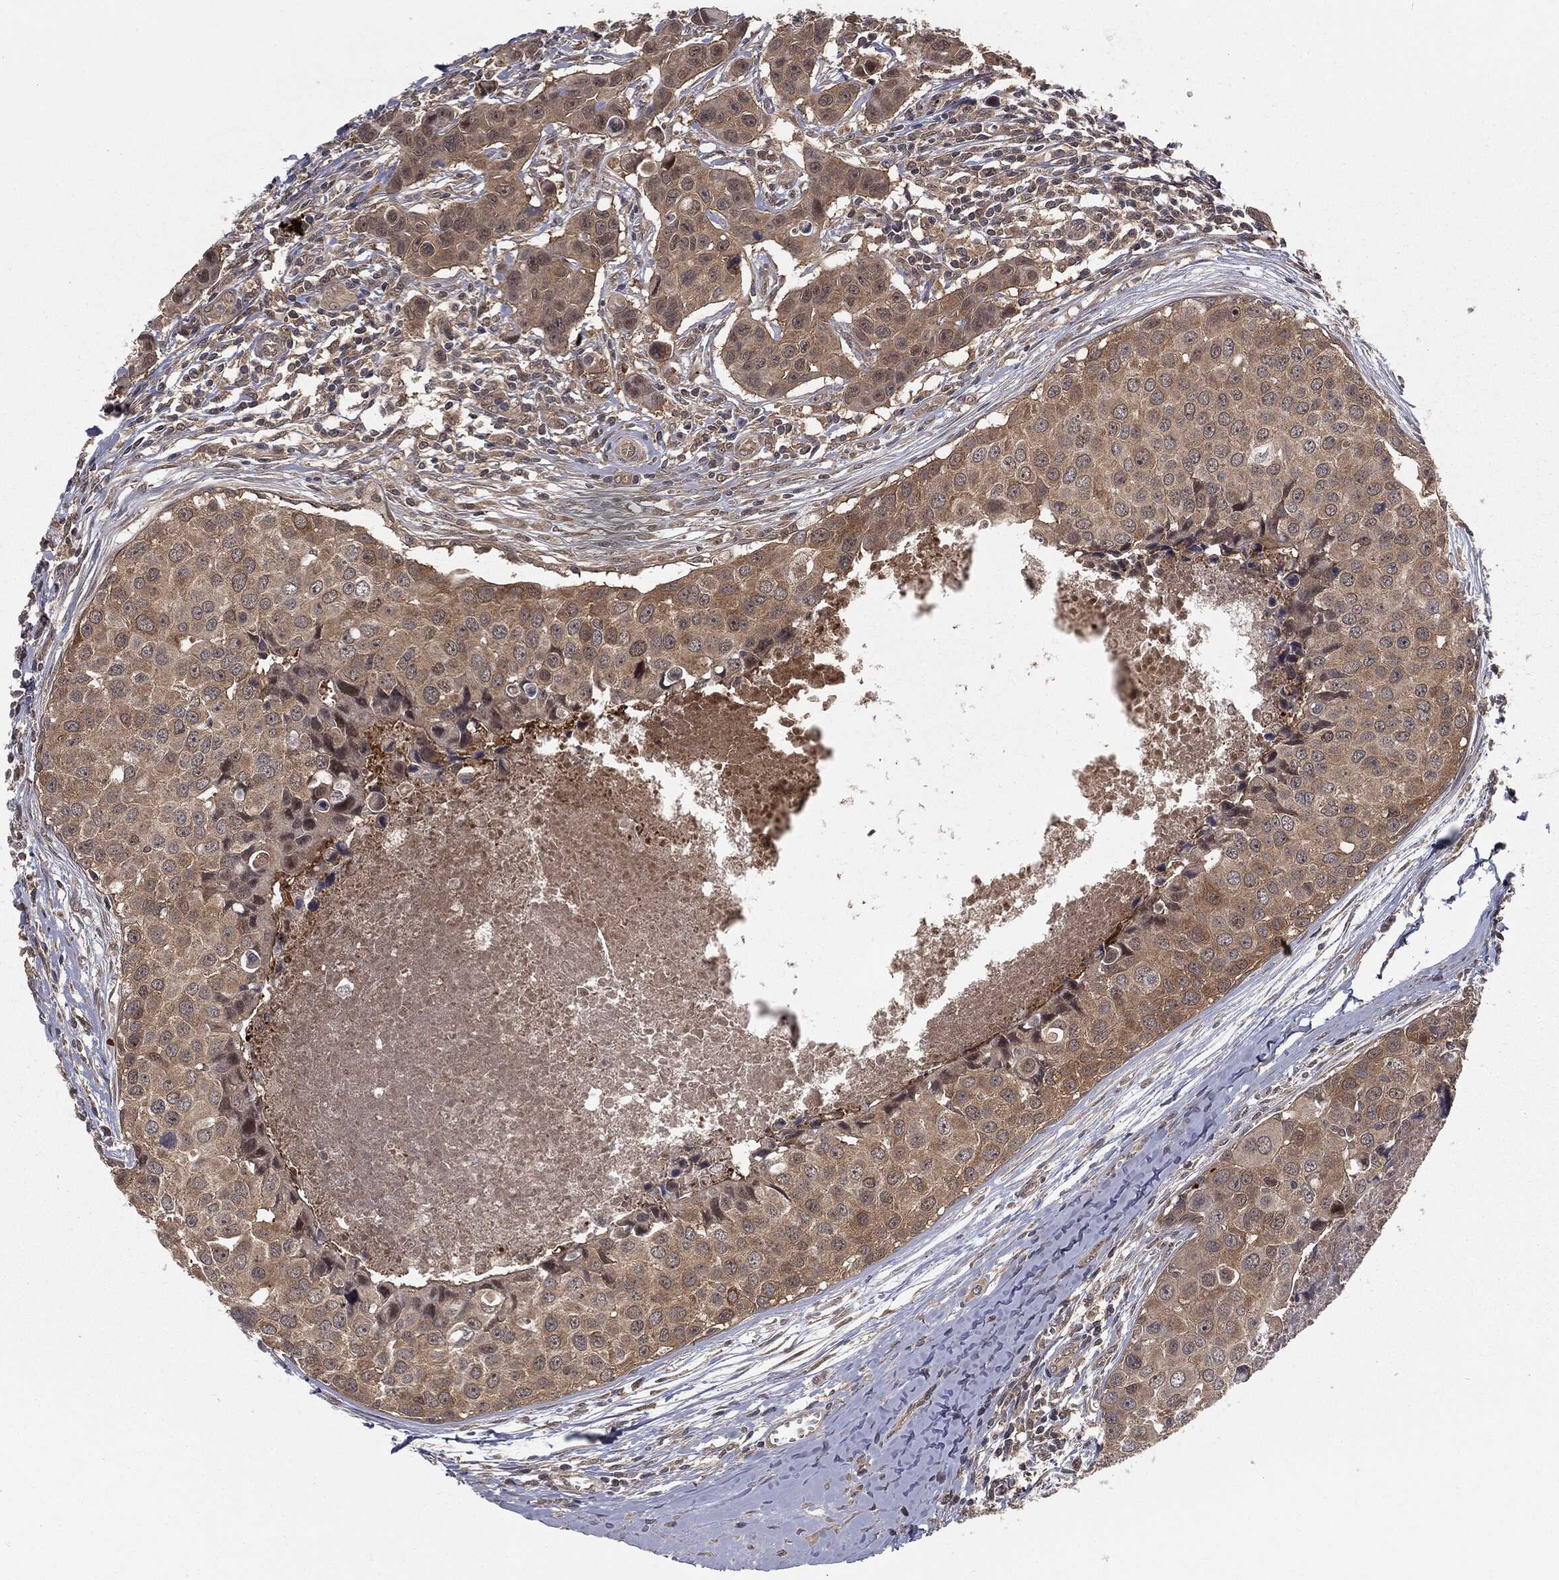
{"staining": {"intensity": "weak", "quantity": "25%-75%", "location": "cytoplasmic/membranous"}, "tissue": "breast cancer", "cell_type": "Tumor cells", "image_type": "cancer", "snomed": [{"axis": "morphology", "description": "Duct carcinoma"}, {"axis": "topography", "description": "Breast"}], "caption": "Immunohistochemistry (IHC) histopathology image of human breast intraductal carcinoma stained for a protein (brown), which shows low levels of weak cytoplasmic/membranous staining in approximately 25%-75% of tumor cells.", "gene": "FBXO7", "patient": {"sex": "female", "age": 24}}